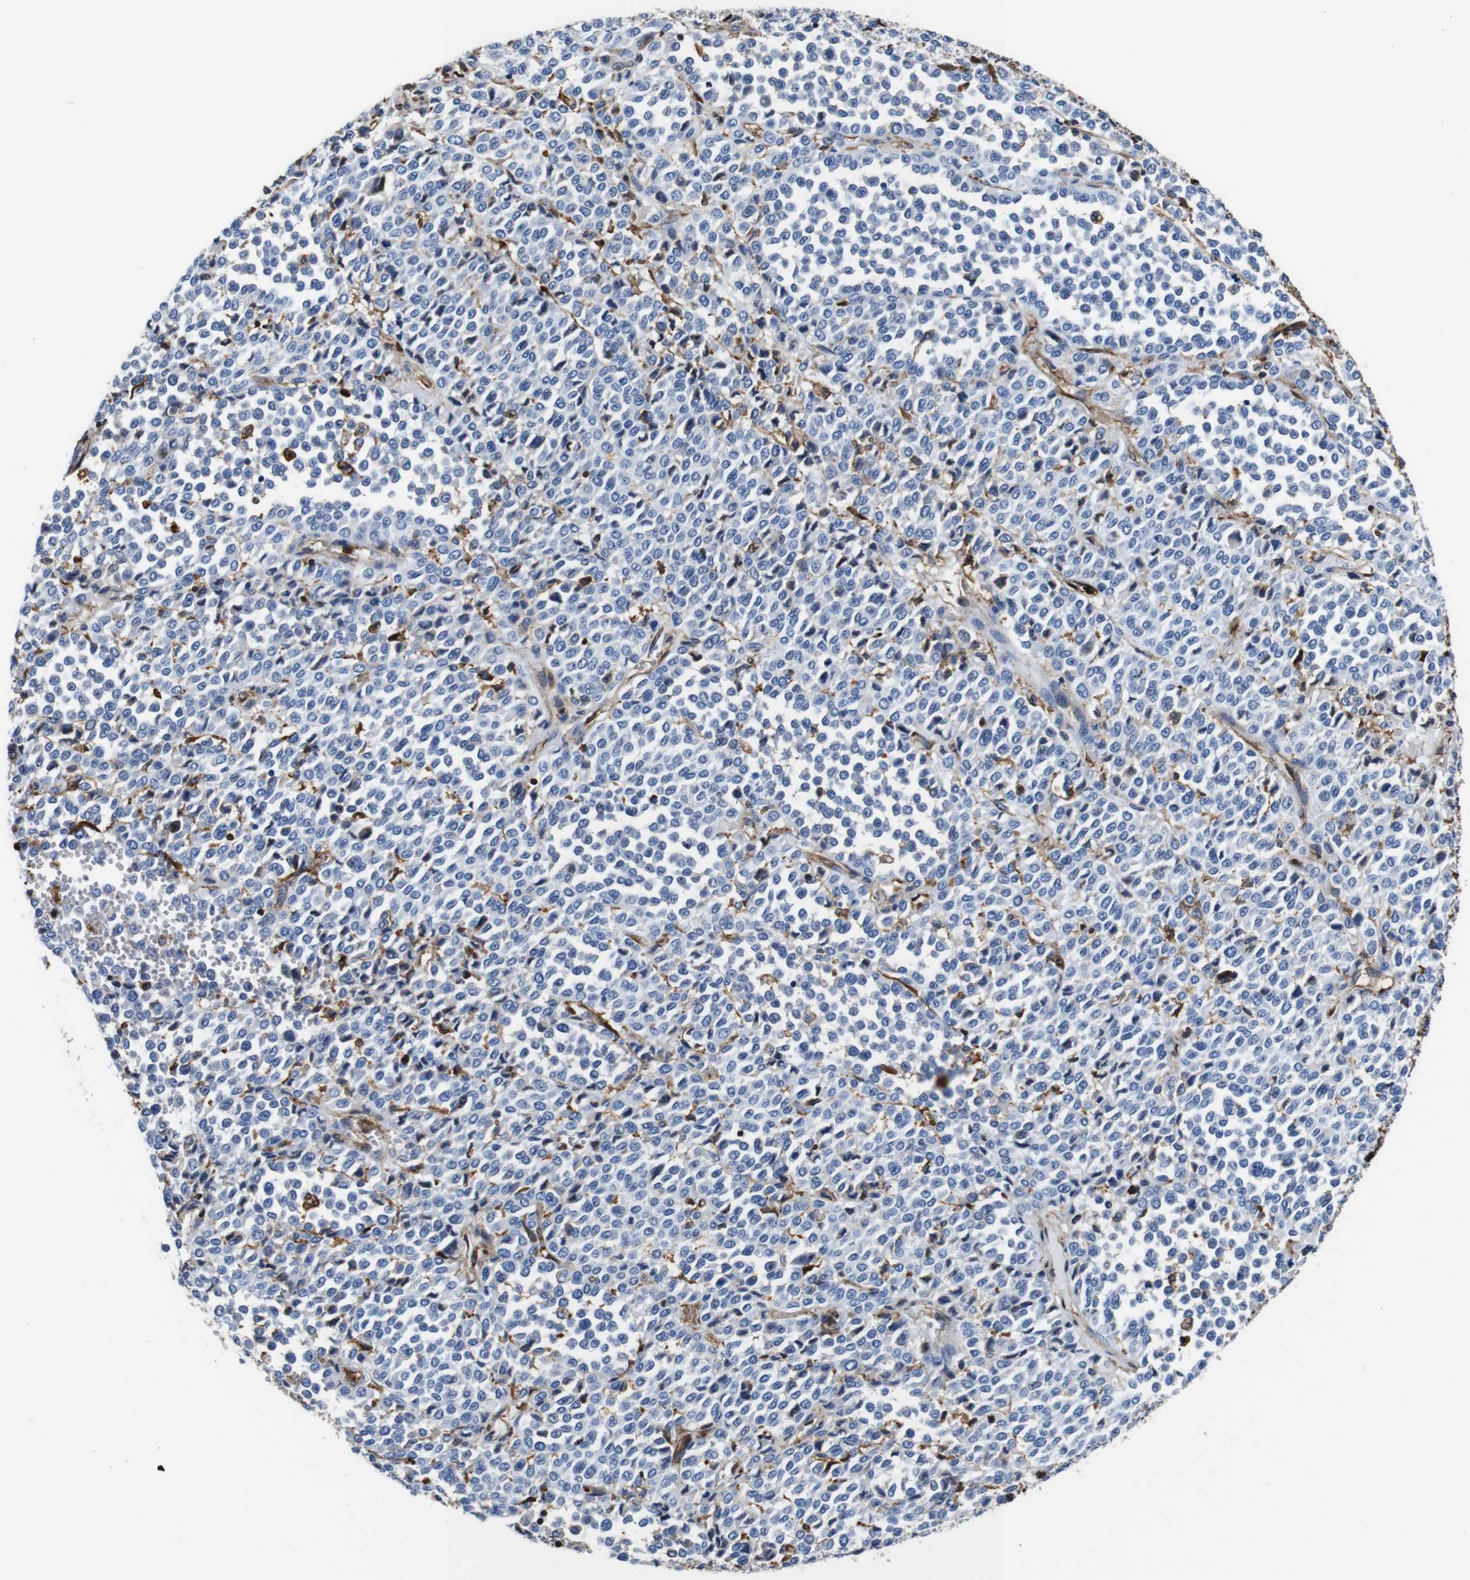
{"staining": {"intensity": "negative", "quantity": "none", "location": "none"}, "tissue": "melanoma", "cell_type": "Tumor cells", "image_type": "cancer", "snomed": [{"axis": "morphology", "description": "Malignant melanoma, Metastatic site"}, {"axis": "topography", "description": "Pancreas"}], "caption": "This is an IHC histopathology image of human malignant melanoma (metastatic site). There is no expression in tumor cells.", "gene": "ANXA1", "patient": {"sex": "female", "age": 30}}